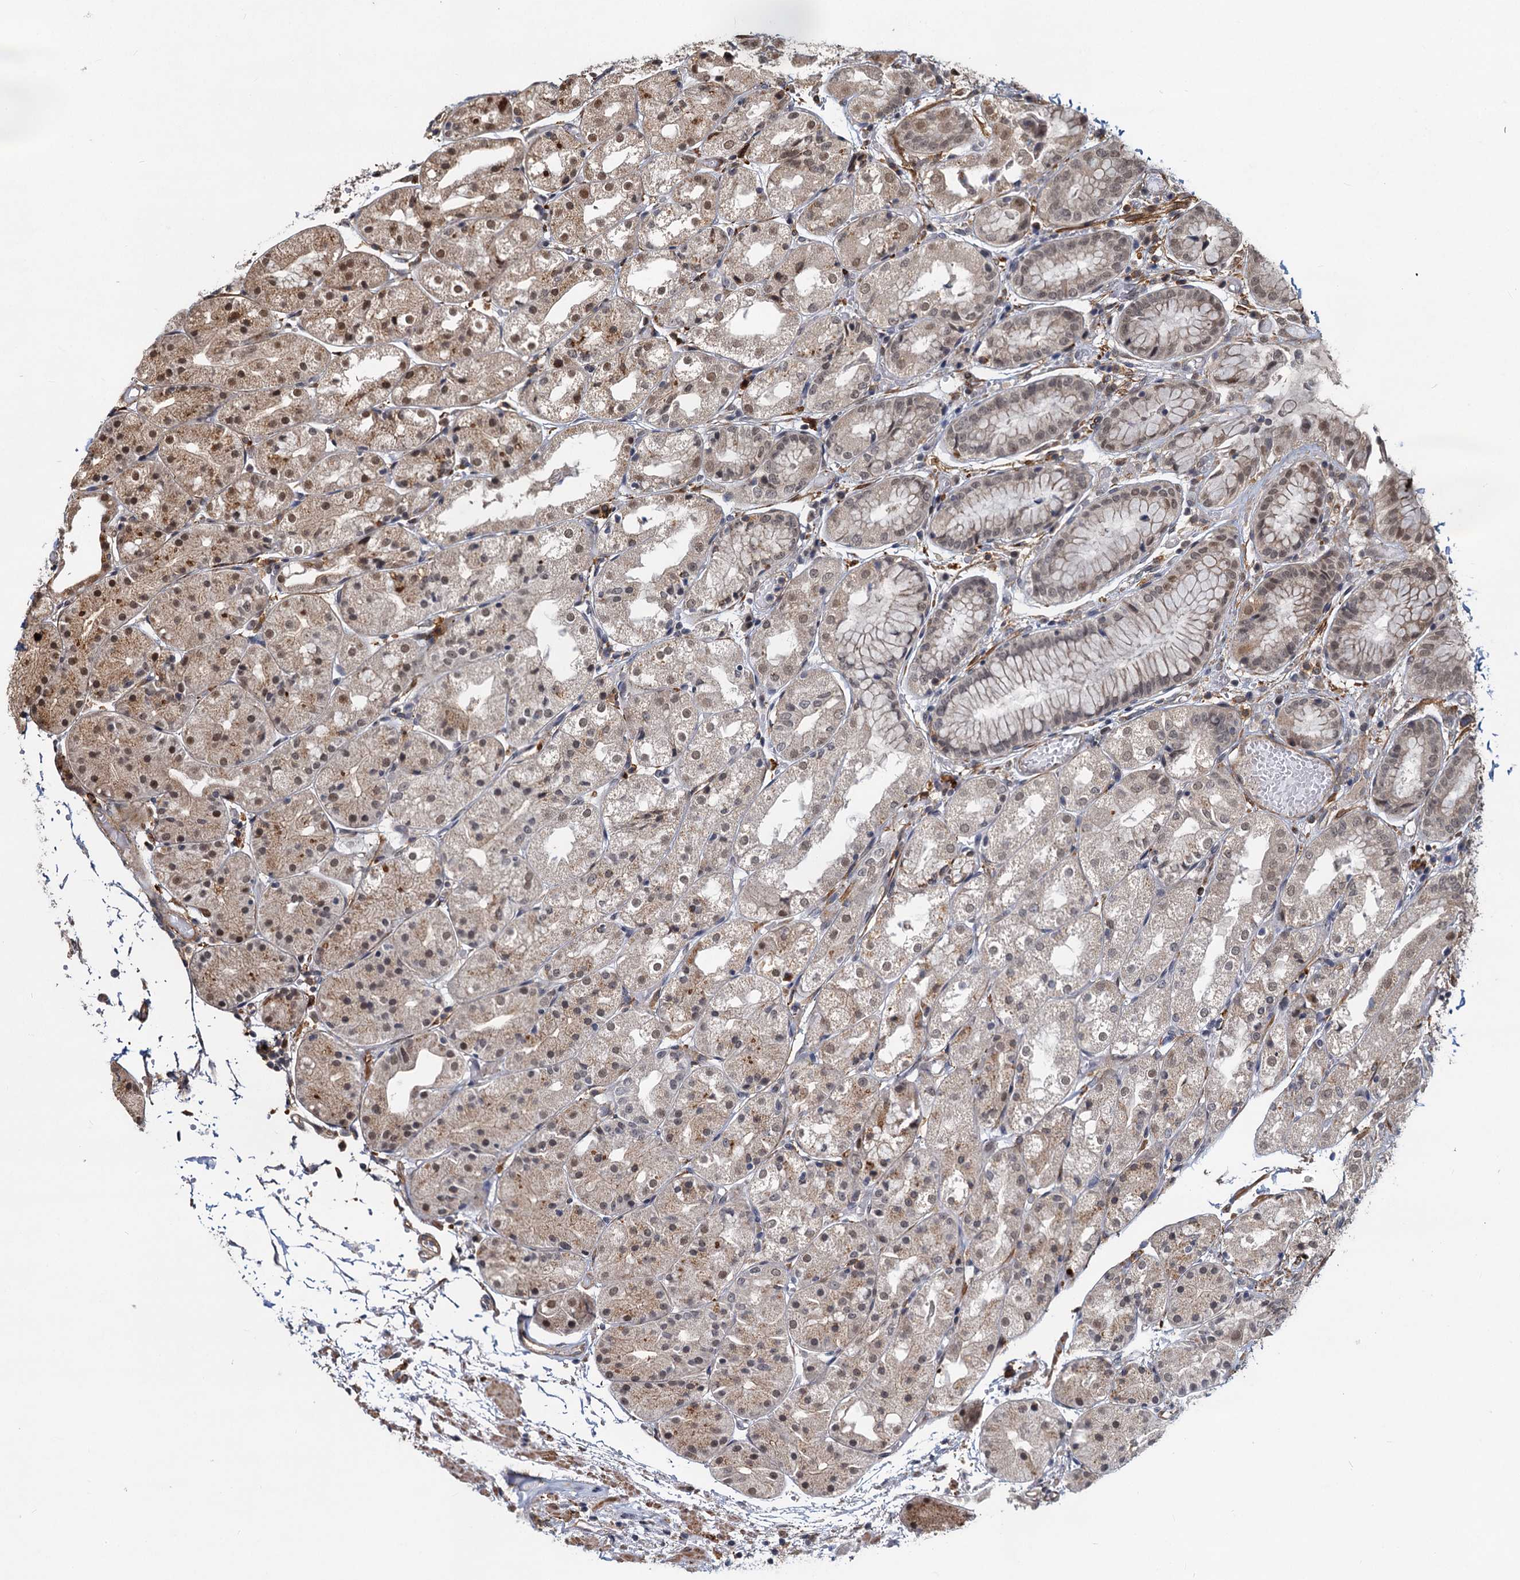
{"staining": {"intensity": "moderate", "quantity": "25%-75%", "location": "nuclear"}, "tissue": "stomach", "cell_type": "Glandular cells", "image_type": "normal", "snomed": [{"axis": "morphology", "description": "Normal tissue, NOS"}, {"axis": "topography", "description": "Stomach, upper"}], "caption": "Immunohistochemistry (IHC) (DAB (3,3'-diaminobenzidine)) staining of unremarkable stomach shows moderate nuclear protein expression in about 25%-75% of glandular cells.", "gene": "TRIM23", "patient": {"sex": "male", "age": 72}}